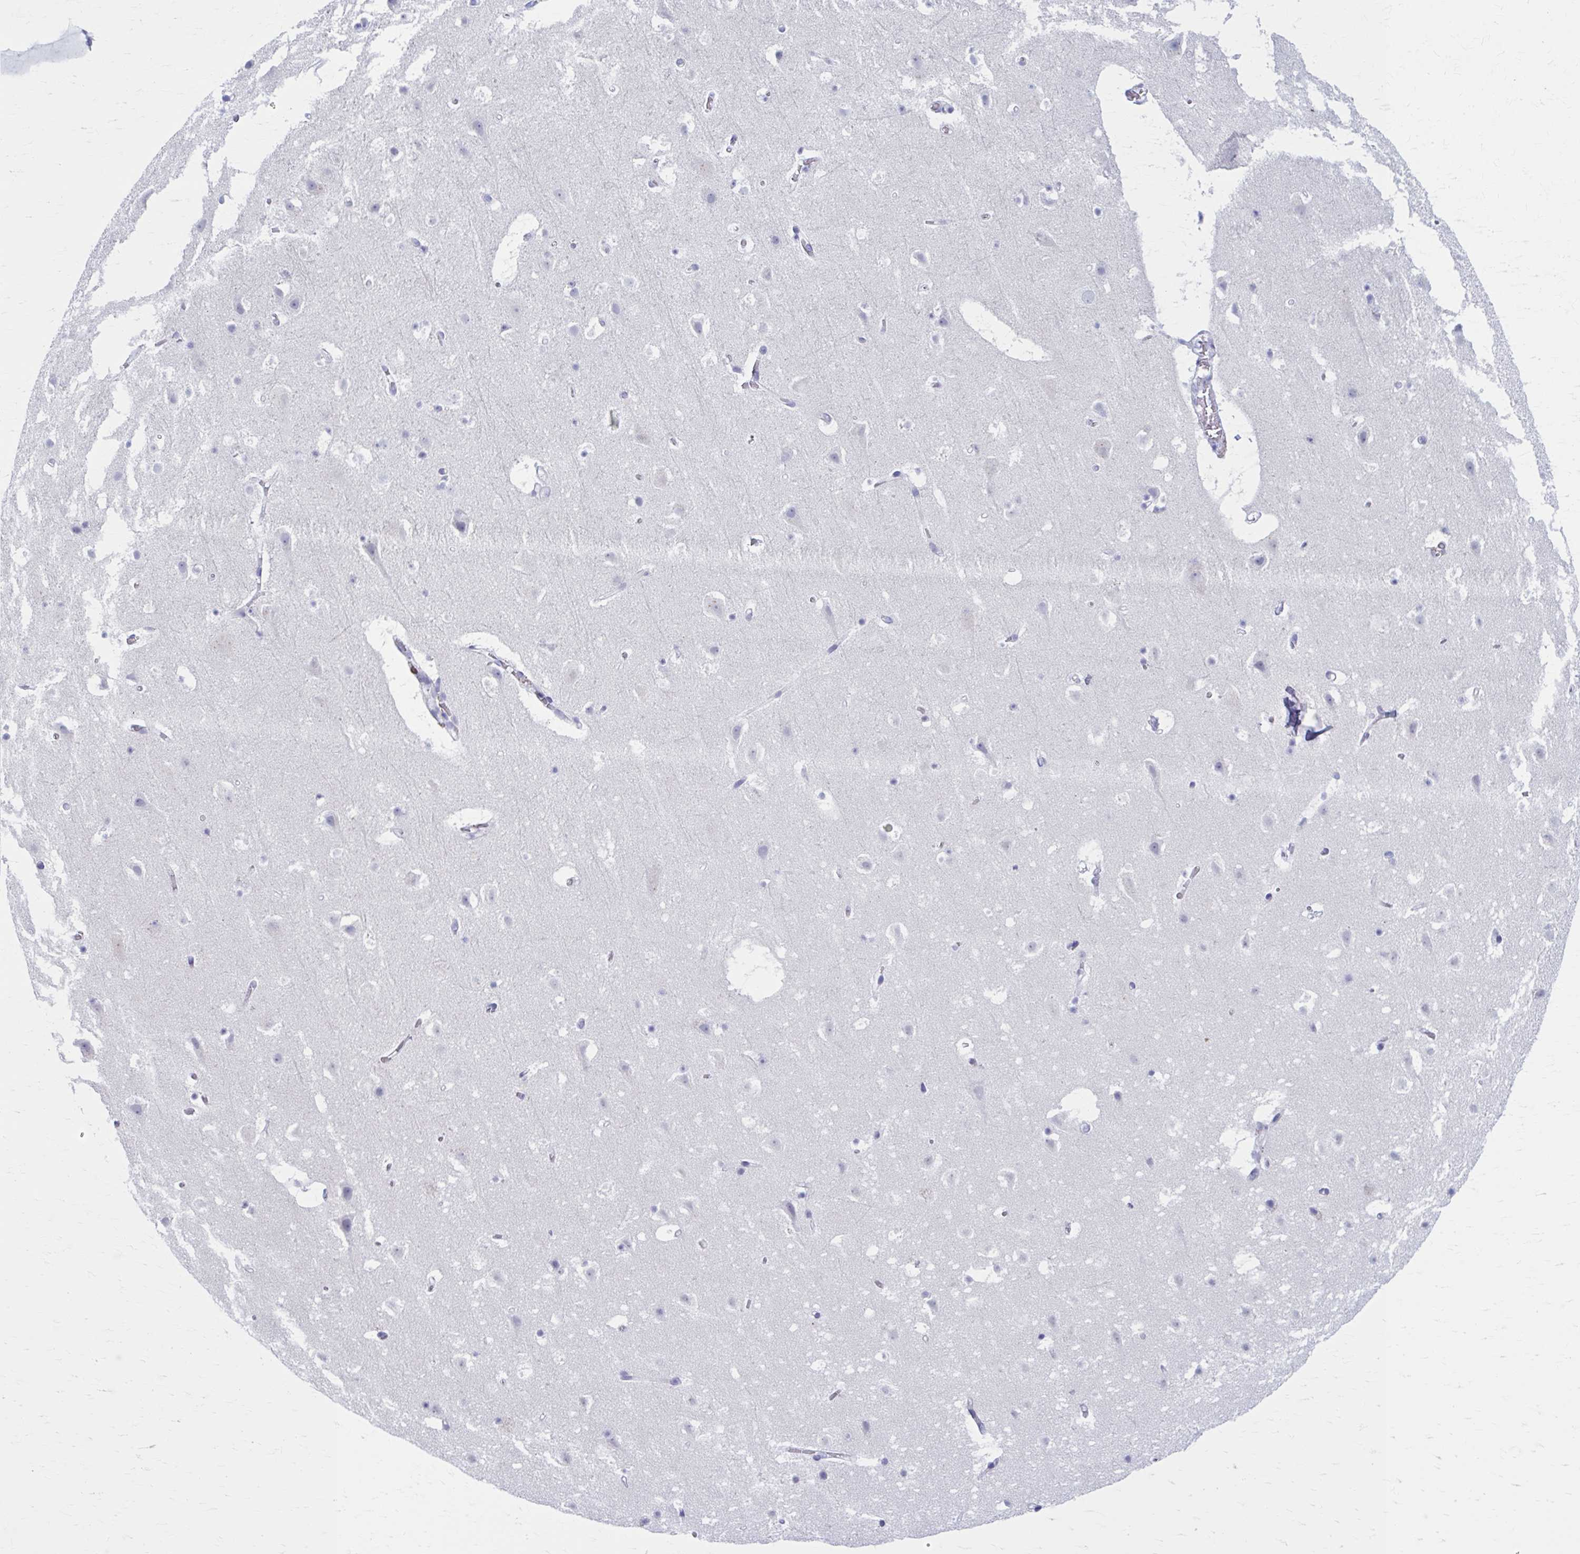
{"staining": {"intensity": "negative", "quantity": "none", "location": "none"}, "tissue": "cerebral cortex", "cell_type": "Endothelial cells", "image_type": "normal", "snomed": [{"axis": "morphology", "description": "Normal tissue, NOS"}, {"axis": "topography", "description": "Cerebral cortex"}], "caption": "Immunohistochemistry (IHC) histopathology image of unremarkable cerebral cortex: cerebral cortex stained with DAB (3,3'-diaminobenzidine) displays no significant protein expression in endothelial cells. (DAB (3,3'-diaminobenzidine) immunohistochemistry (IHC), high magnification).", "gene": "CCDC105", "patient": {"sex": "female", "age": 42}}